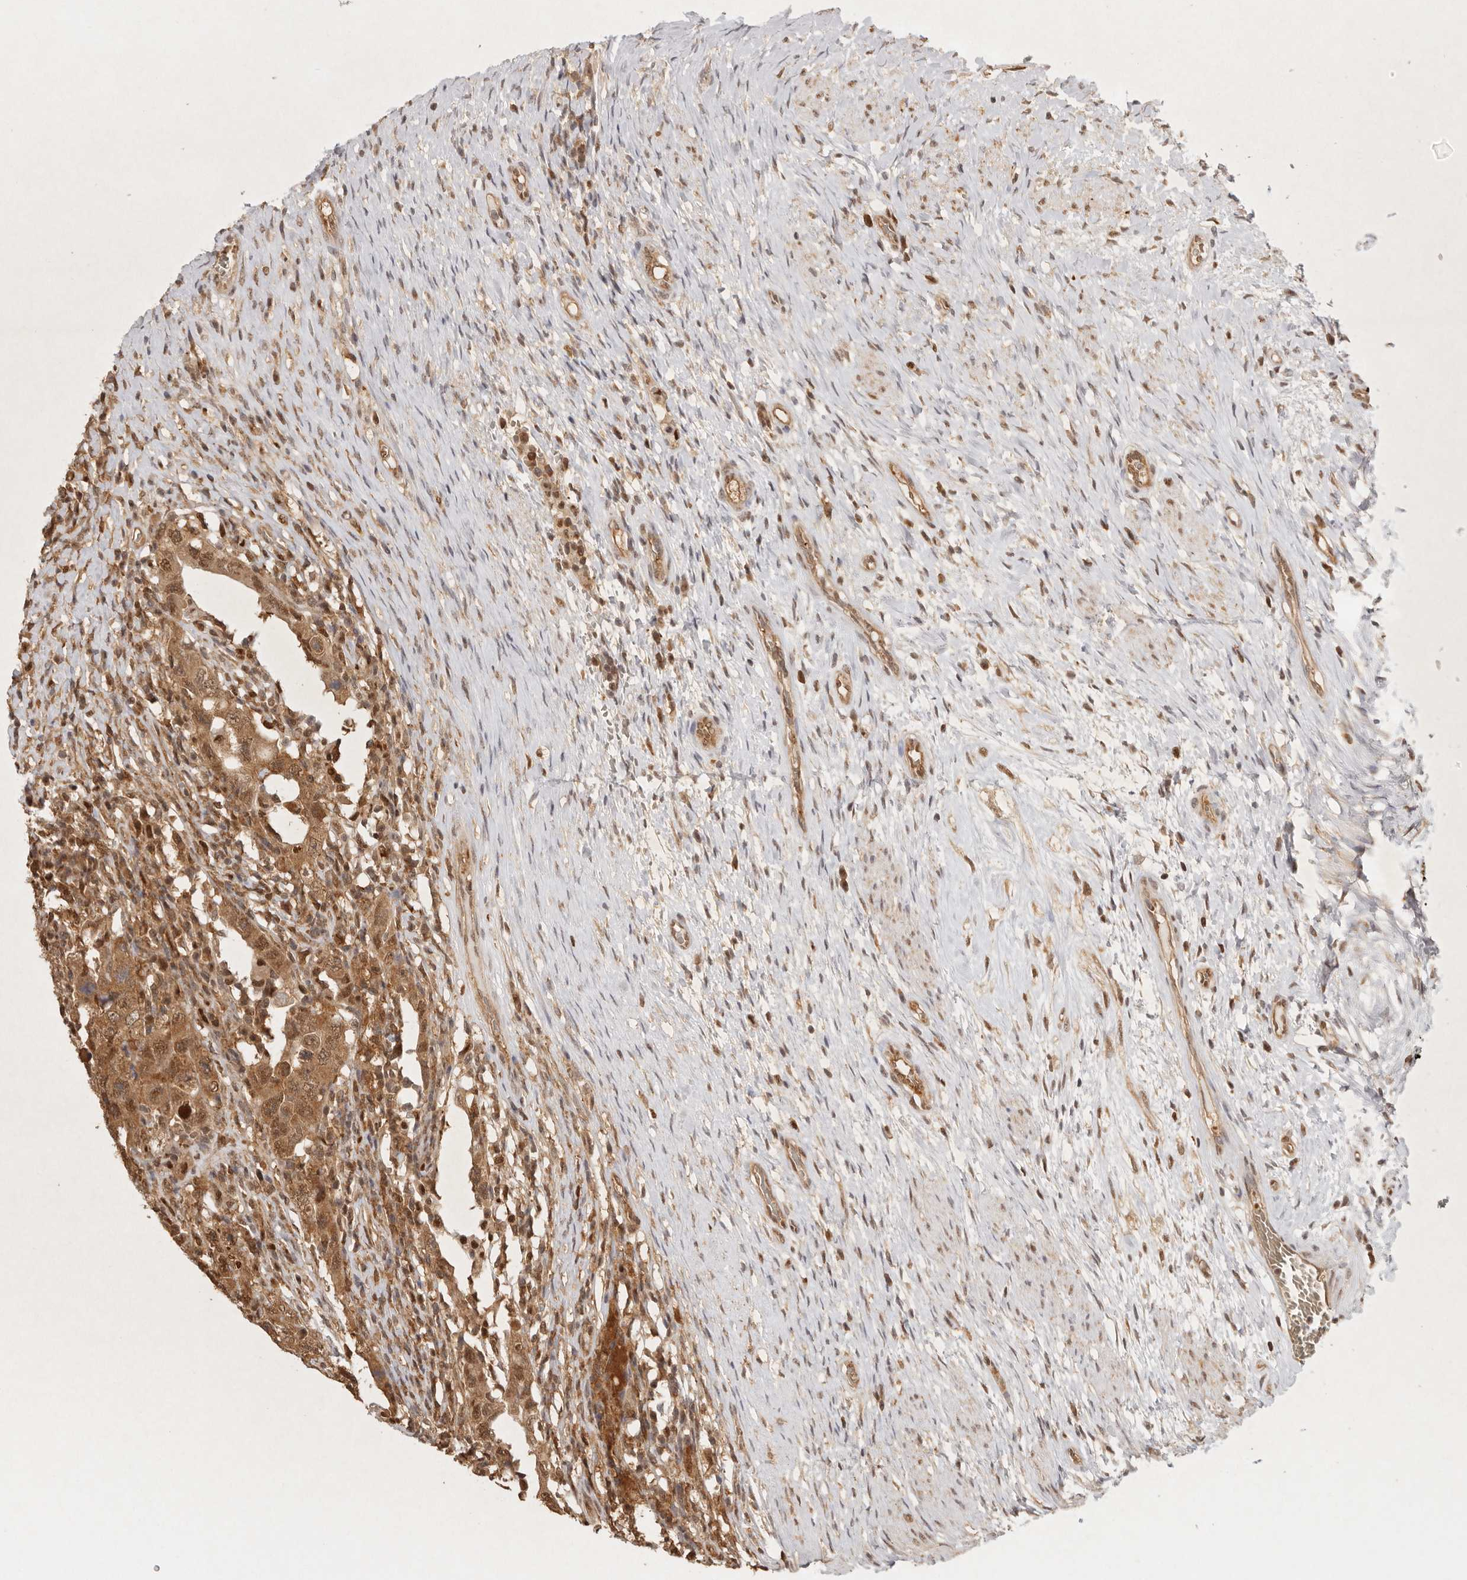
{"staining": {"intensity": "moderate", "quantity": ">75%", "location": "cytoplasmic/membranous,nuclear"}, "tissue": "testis cancer", "cell_type": "Tumor cells", "image_type": "cancer", "snomed": [{"axis": "morphology", "description": "Carcinoma, Embryonal, NOS"}, {"axis": "topography", "description": "Testis"}], "caption": "A brown stain labels moderate cytoplasmic/membranous and nuclear staining of a protein in embryonal carcinoma (testis) tumor cells.", "gene": "PSMA5", "patient": {"sex": "male", "age": 26}}